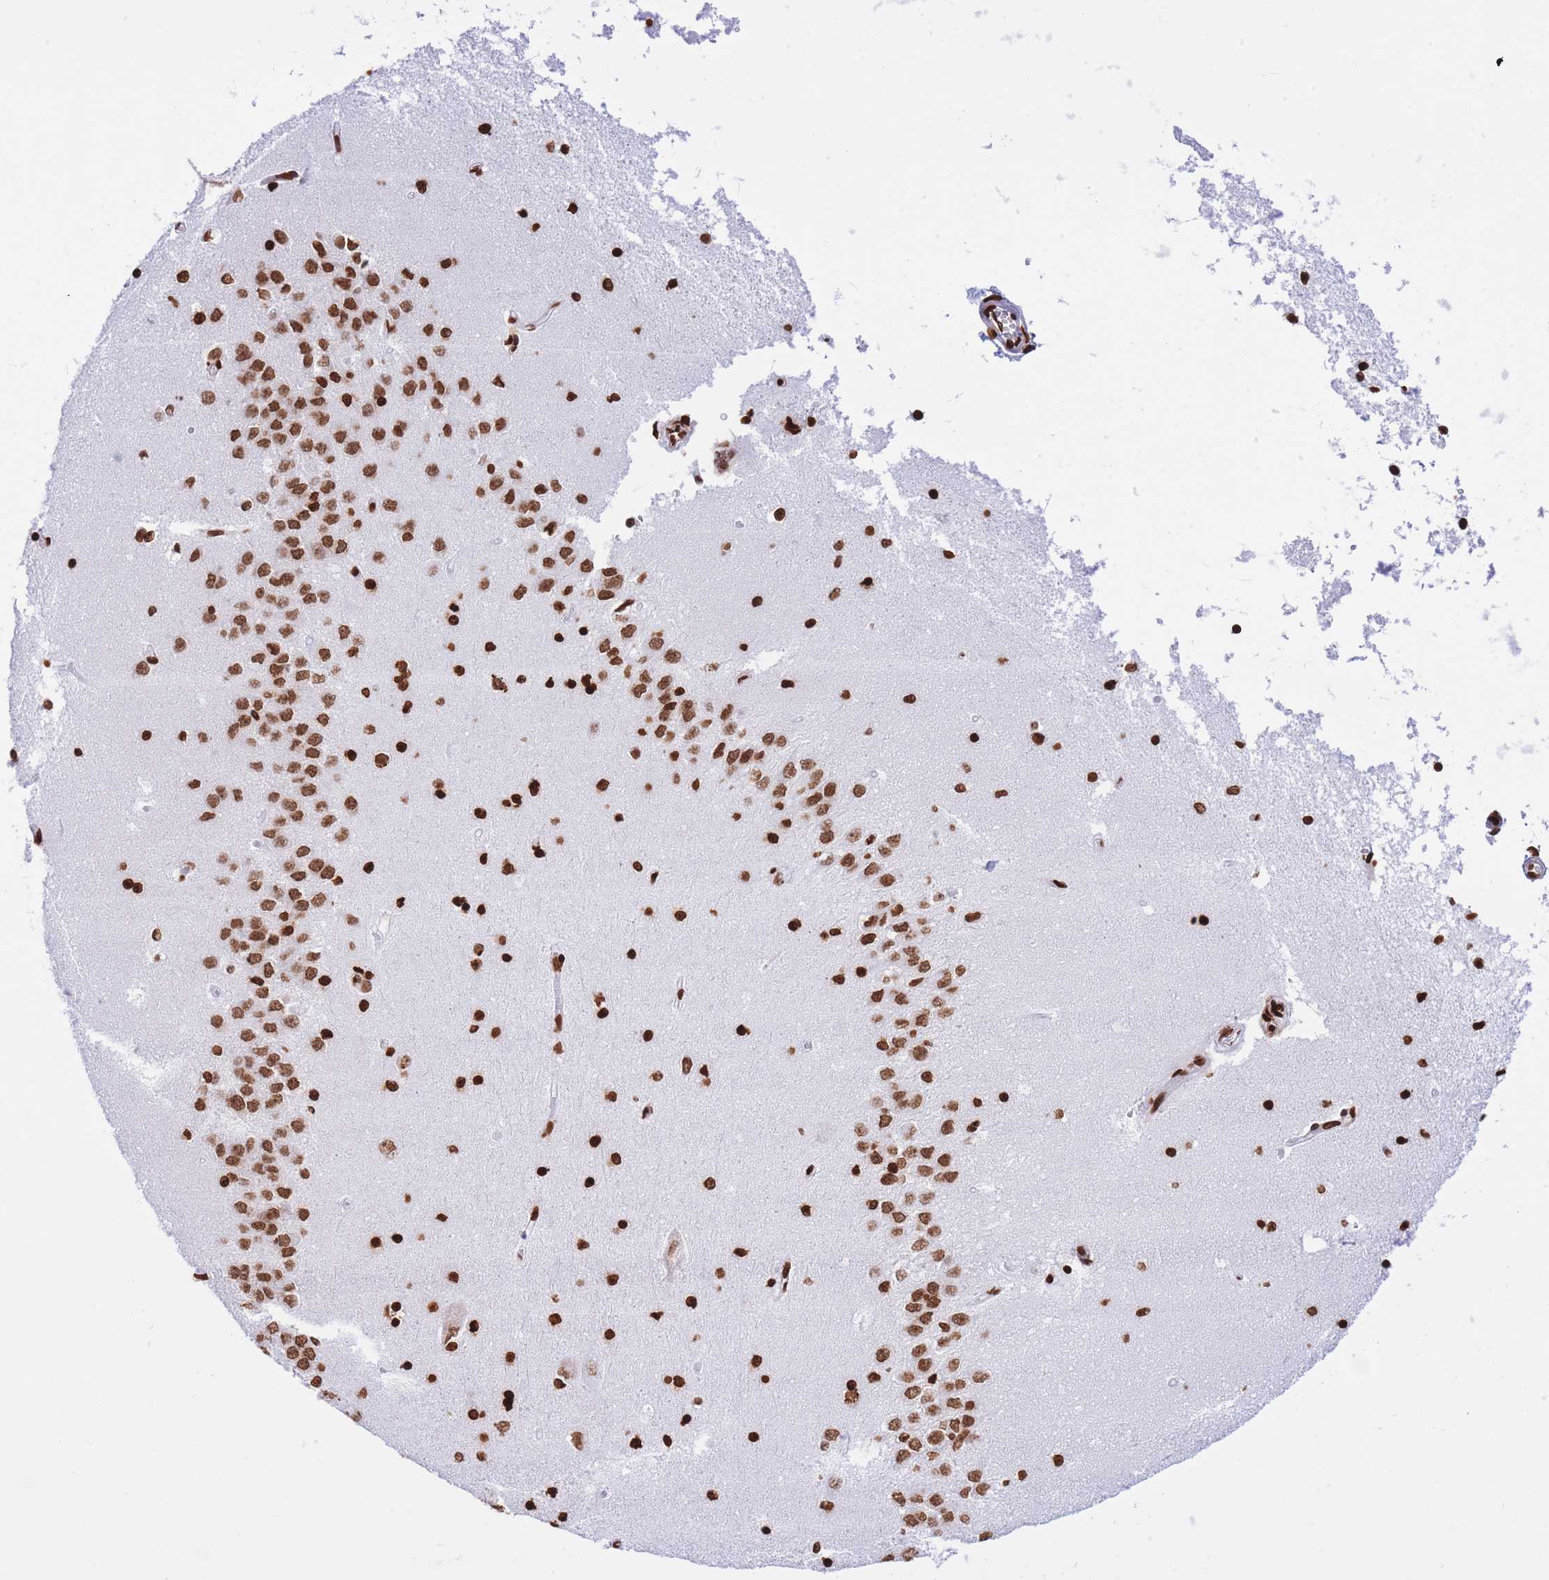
{"staining": {"intensity": "strong", "quantity": ">75%", "location": "nuclear"}, "tissue": "hippocampus", "cell_type": "Glial cells", "image_type": "normal", "snomed": [{"axis": "morphology", "description": "Normal tissue, NOS"}, {"axis": "topography", "description": "Hippocampus"}], "caption": "IHC of benign human hippocampus shows high levels of strong nuclear expression in approximately >75% of glial cells.", "gene": "H2BC10", "patient": {"sex": "male", "age": 45}}